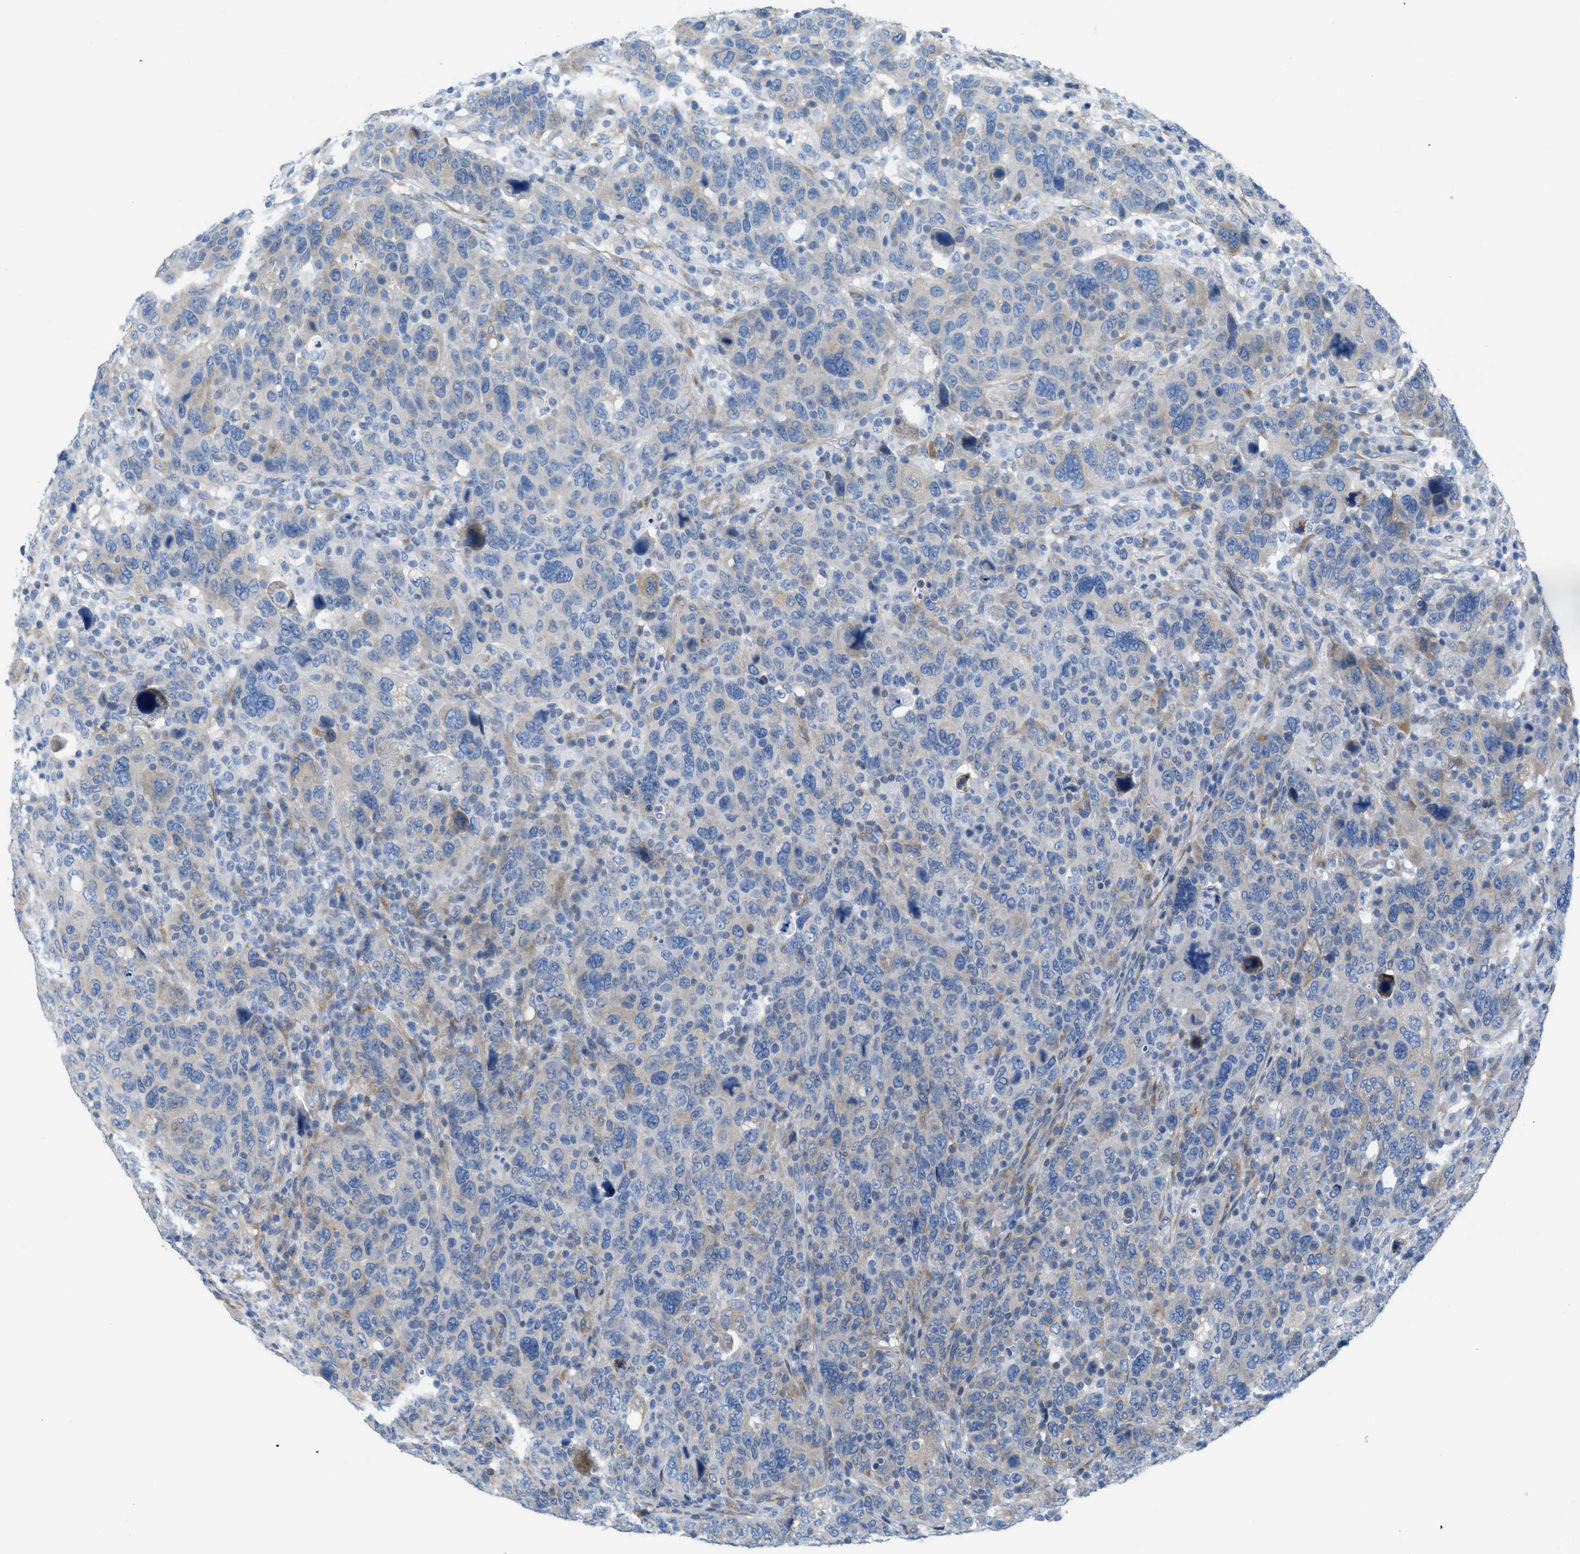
{"staining": {"intensity": "weak", "quantity": "<25%", "location": "cytoplasmic/membranous"}, "tissue": "breast cancer", "cell_type": "Tumor cells", "image_type": "cancer", "snomed": [{"axis": "morphology", "description": "Duct carcinoma"}, {"axis": "topography", "description": "Breast"}], "caption": "This is a photomicrograph of immunohistochemistry staining of breast infiltrating ductal carcinoma, which shows no staining in tumor cells.", "gene": "ASGR1", "patient": {"sex": "female", "age": 37}}